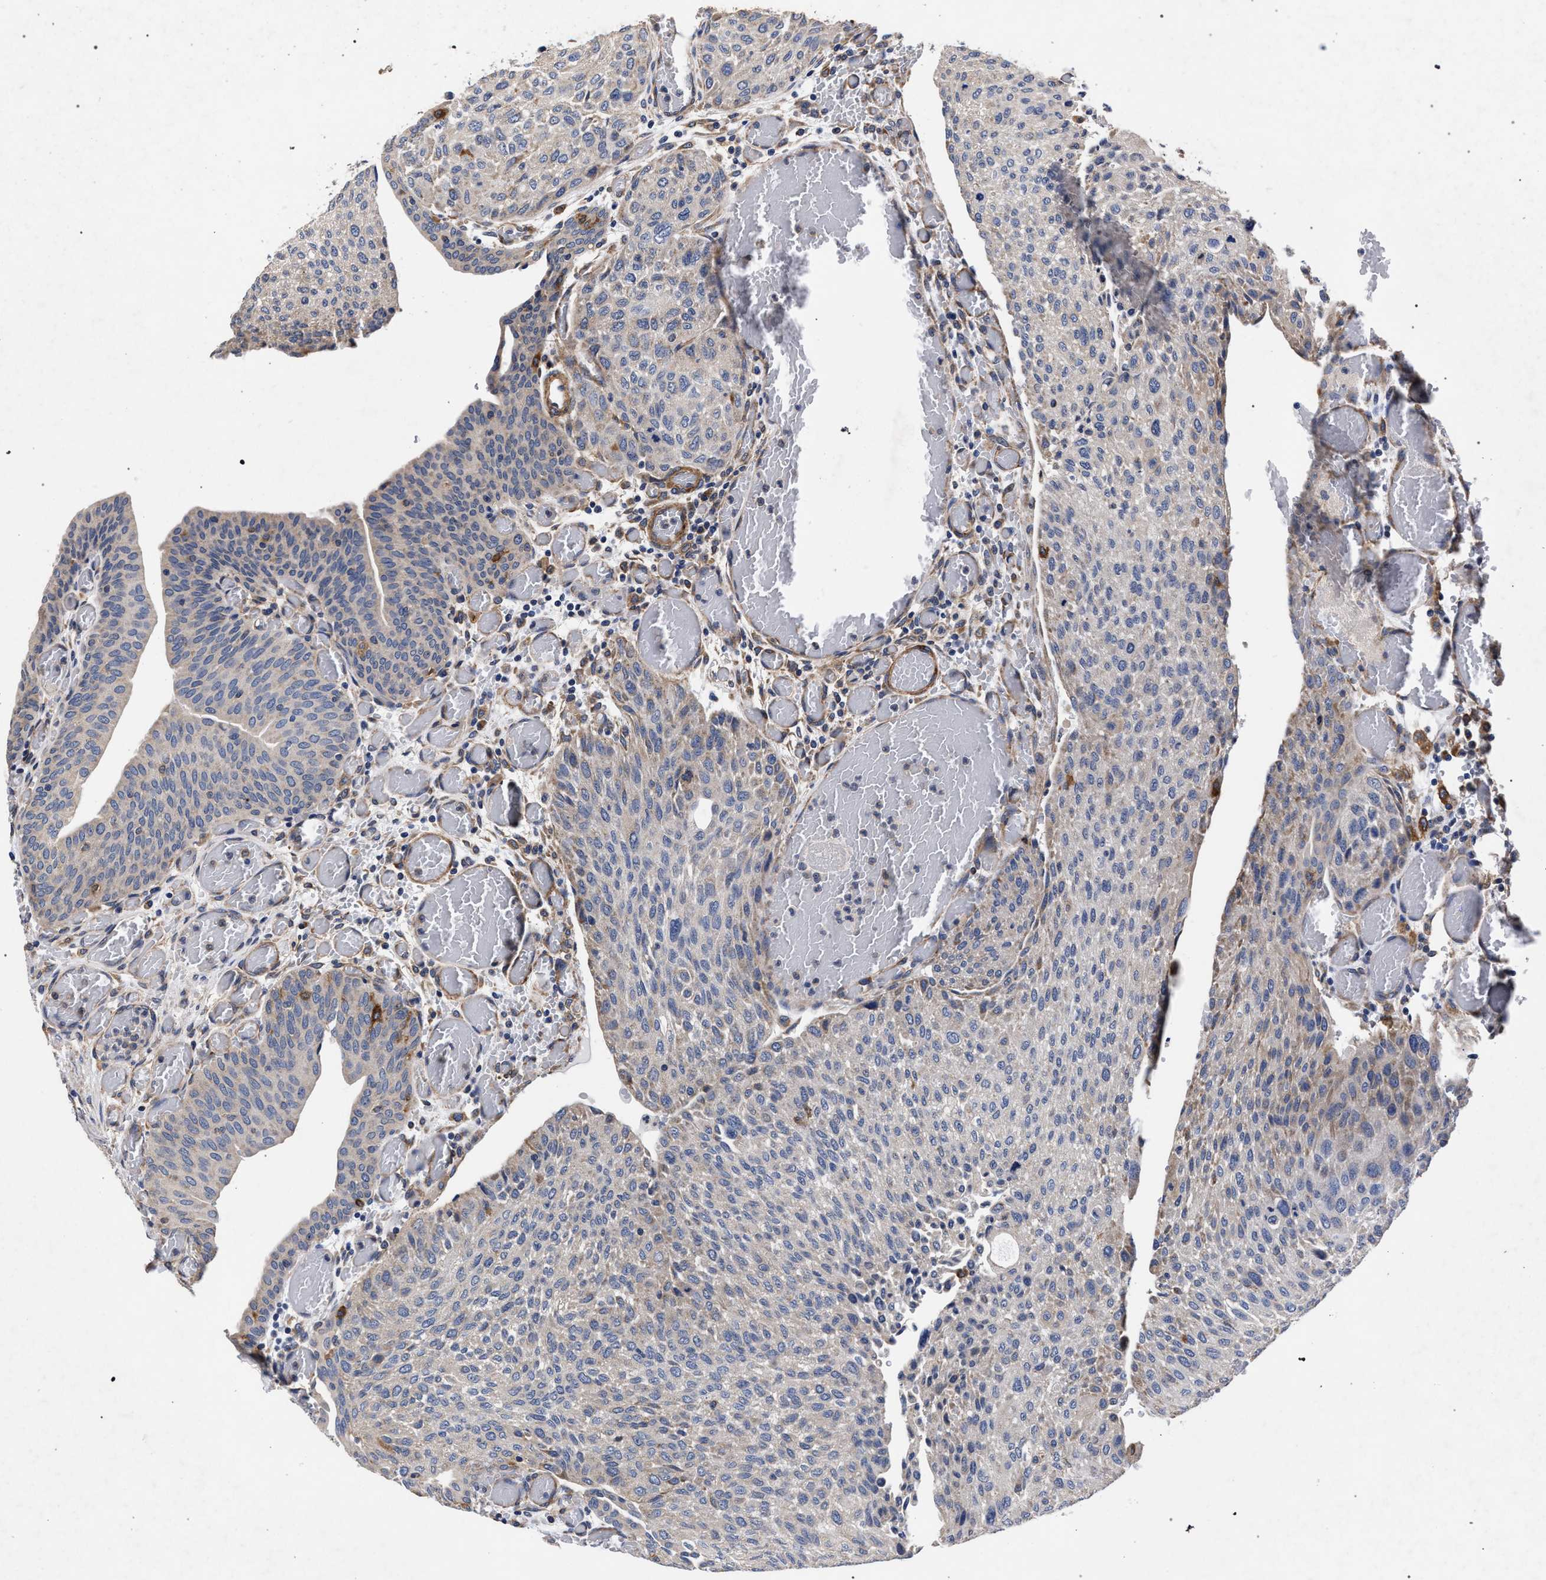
{"staining": {"intensity": "weak", "quantity": "<25%", "location": "cytoplasmic/membranous"}, "tissue": "urothelial cancer", "cell_type": "Tumor cells", "image_type": "cancer", "snomed": [{"axis": "morphology", "description": "Urothelial carcinoma, Low grade"}, {"axis": "morphology", "description": "Urothelial carcinoma, High grade"}, {"axis": "topography", "description": "Urinary bladder"}], "caption": "Immunohistochemistry (IHC) histopathology image of neoplastic tissue: human low-grade urothelial carcinoma stained with DAB (3,3'-diaminobenzidine) reveals no significant protein expression in tumor cells.", "gene": "CFAP95", "patient": {"sex": "male", "age": 35}}